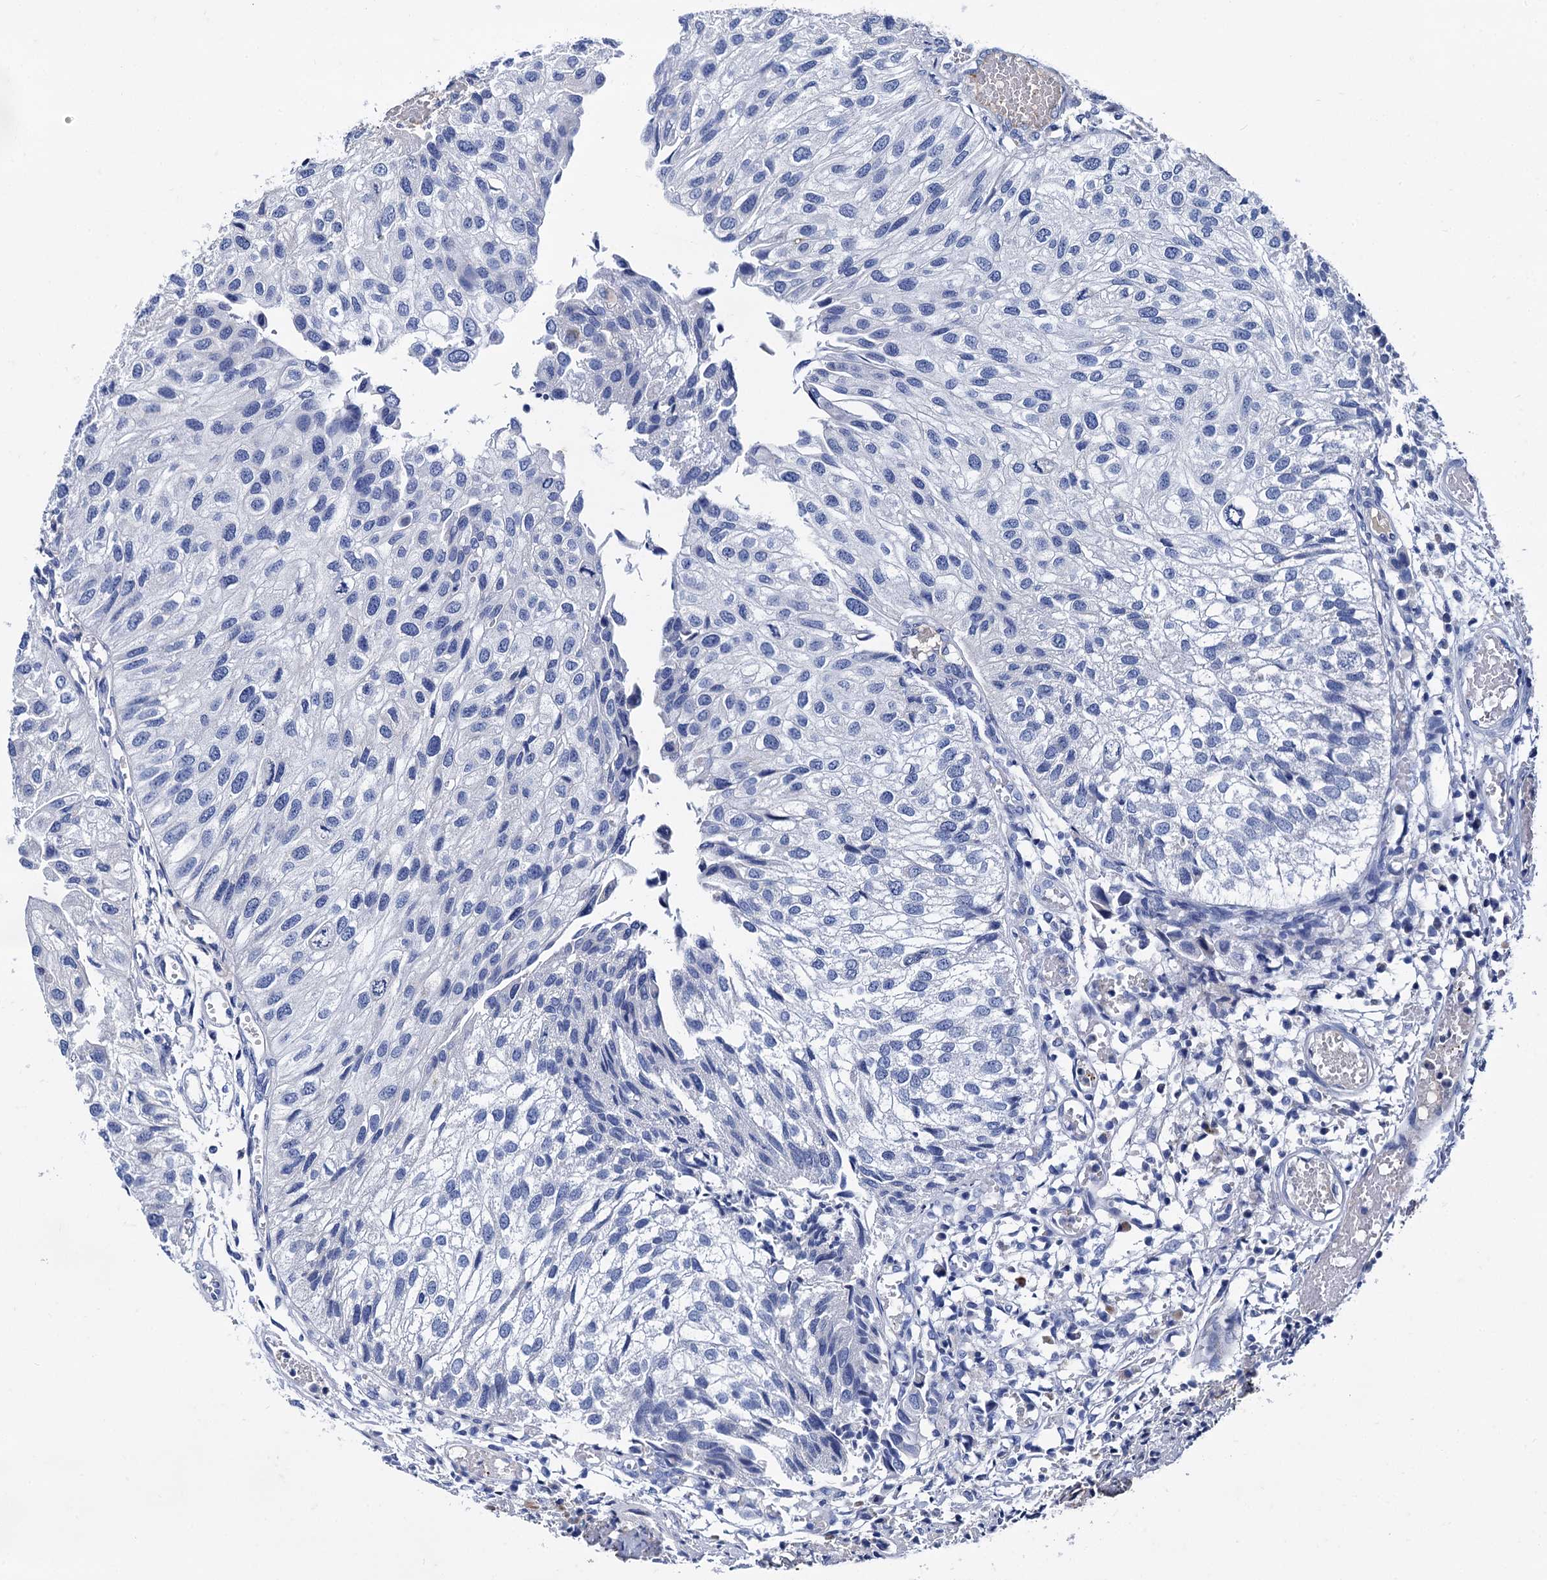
{"staining": {"intensity": "weak", "quantity": "<25%", "location": "cytoplasmic/membranous"}, "tissue": "urothelial cancer", "cell_type": "Tumor cells", "image_type": "cancer", "snomed": [{"axis": "morphology", "description": "Urothelial carcinoma, Low grade"}, {"axis": "topography", "description": "Urinary bladder"}], "caption": "Tumor cells show no significant positivity in urothelial cancer.", "gene": "TMEM72", "patient": {"sex": "female", "age": 89}}